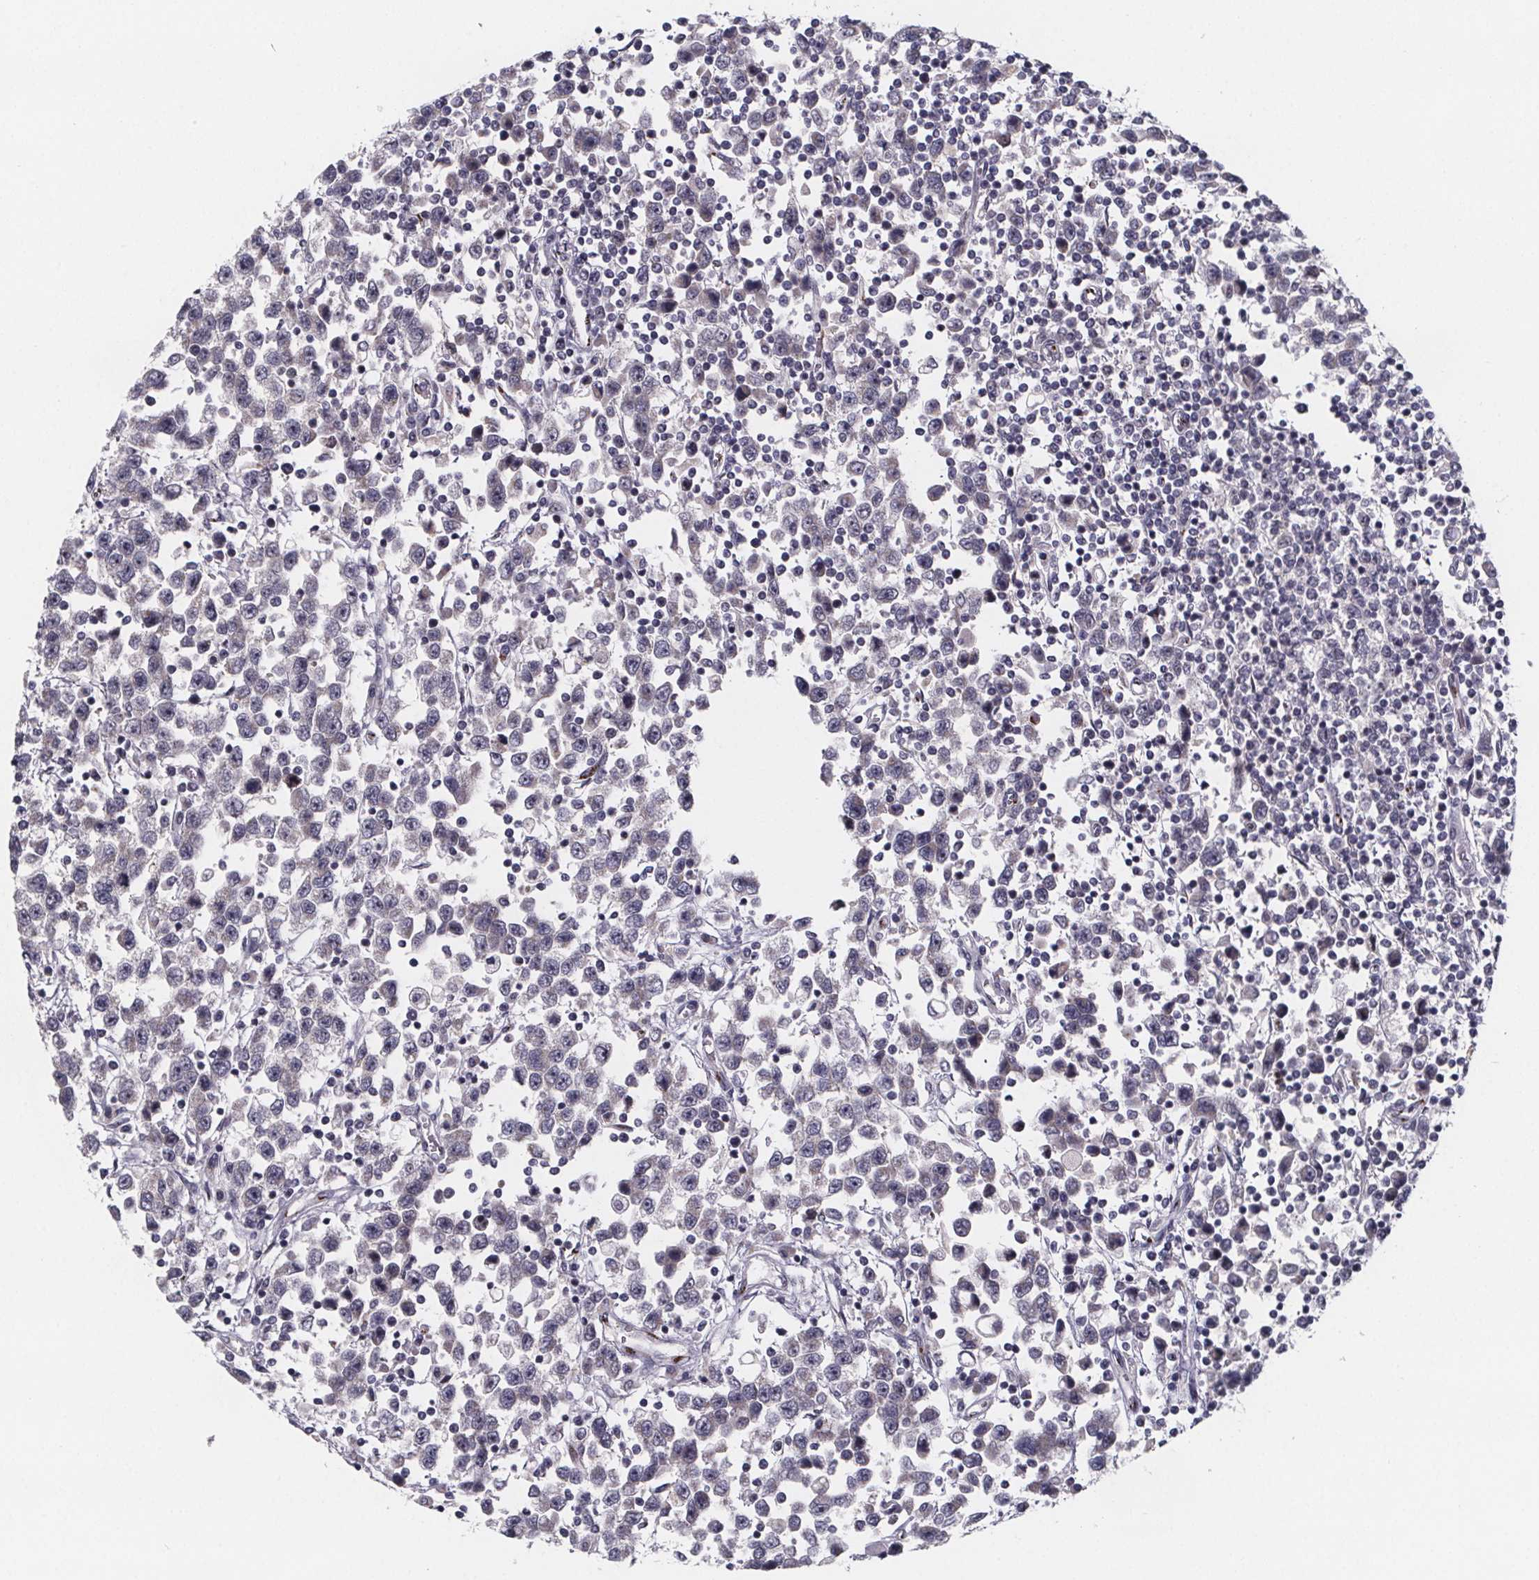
{"staining": {"intensity": "negative", "quantity": "none", "location": "none"}, "tissue": "testis cancer", "cell_type": "Tumor cells", "image_type": "cancer", "snomed": [{"axis": "morphology", "description": "Seminoma, NOS"}, {"axis": "topography", "description": "Testis"}], "caption": "High magnification brightfield microscopy of testis cancer stained with DAB (3,3'-diaminobenzidine) (brown) and counterstained with hematoxylin (blue): tumor cells show no significant expression.", "gene": "NDST1", "patient": {"sex": "male", "age": 34}}